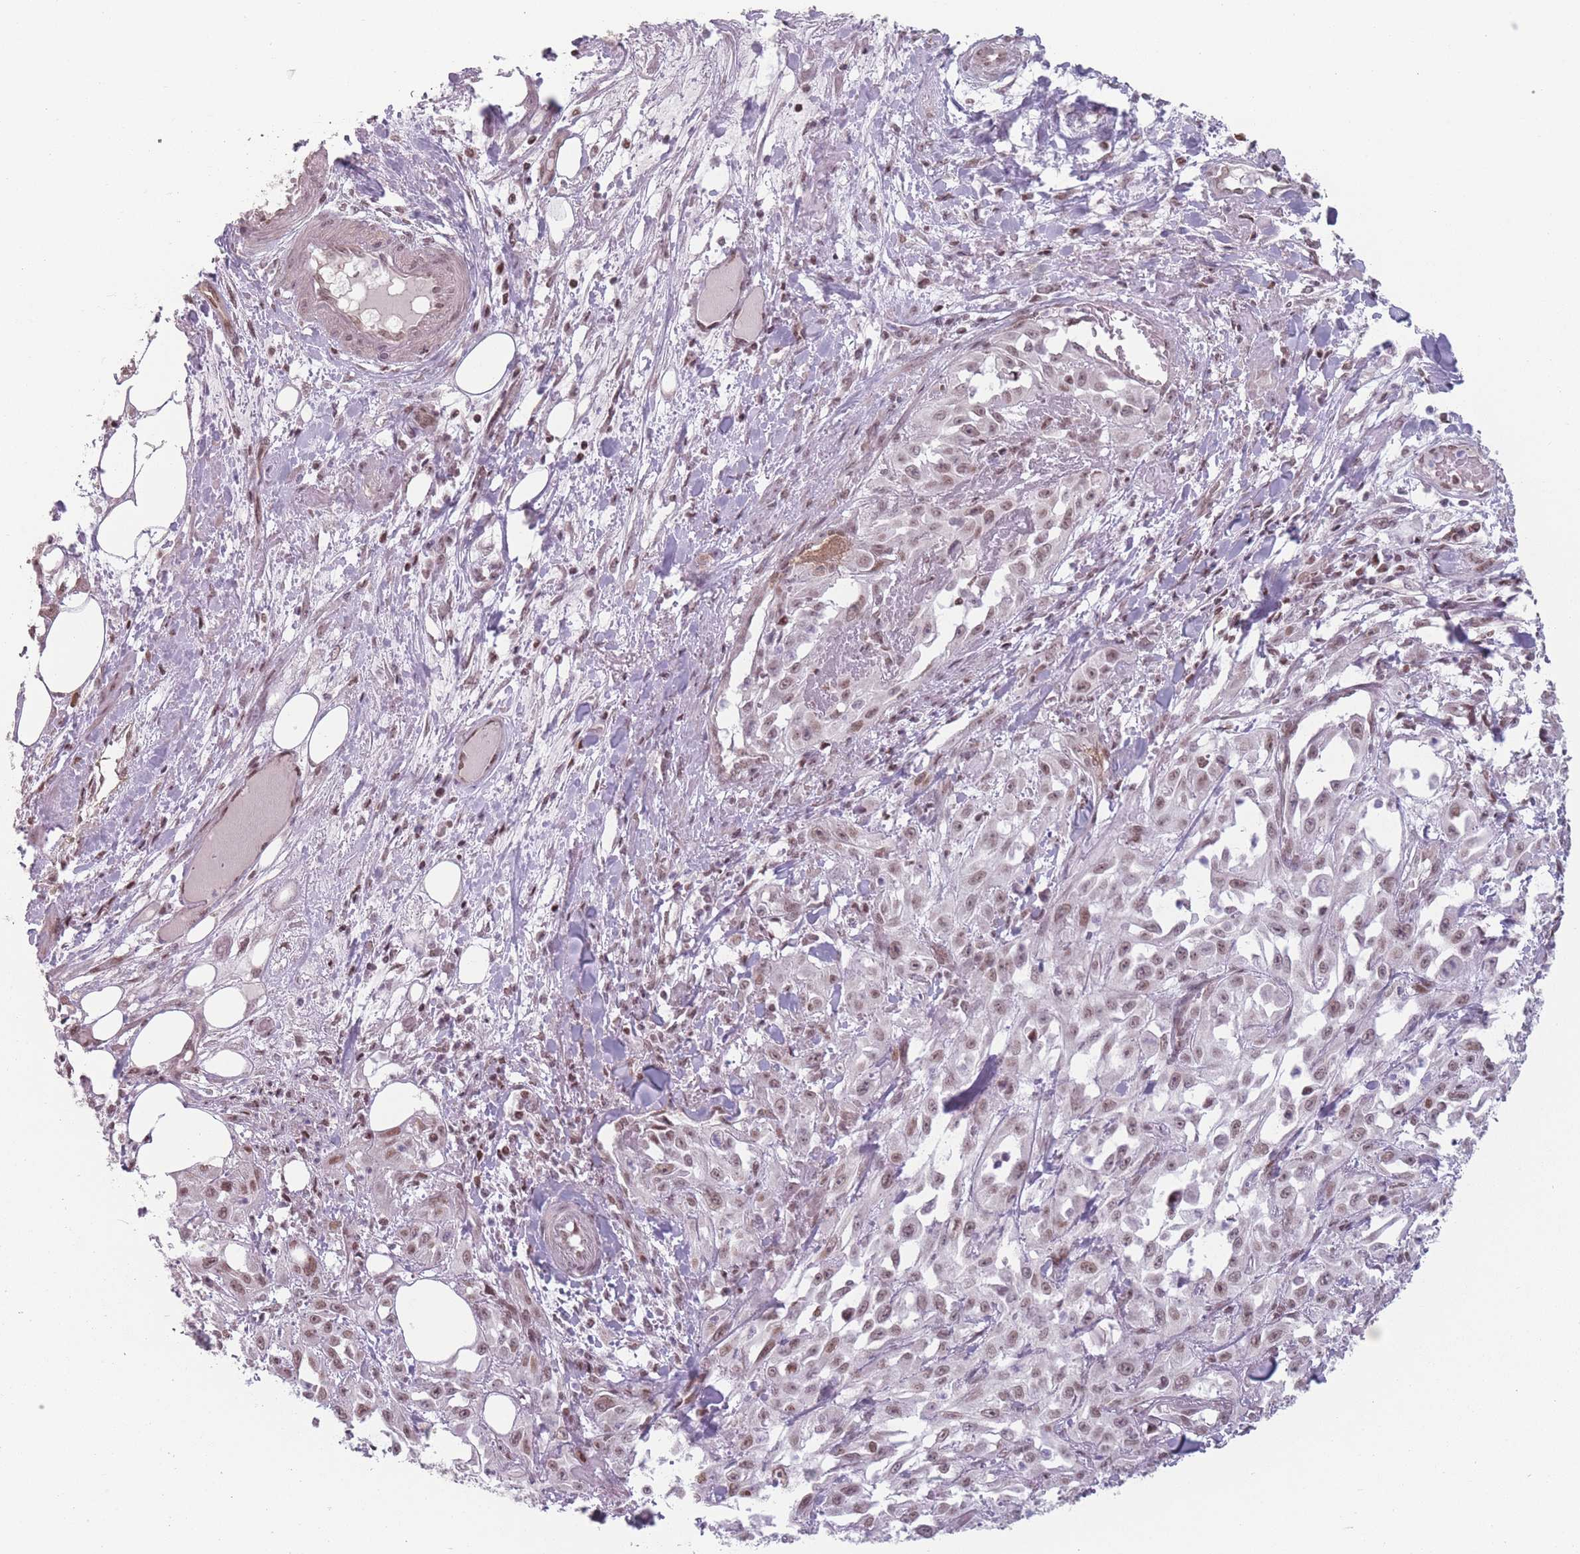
{"staining": {"intensity": "weak", "quantity": ">75%", "location": "nuclear"}, "tissue": "skin cancer", "cell_type": "Tumor cells", "image_type": "cancer", "snomed": [{"axis": "morphology", "description": "Squamous cell carcinoma, NOS"}, {"axis": "morphology", "description": "Squamous cell carcinoma, metastatic, NOS"}, {"axis": "topography", "description": "Skin"}, {"axis": "topography", "description": "Lymph node"}], "caption": "Immunohistochemistry (IHC) micrograph of skin cancer stained for a protein (brown), which demonstrates low levels of weak nuclear positivity in approximately >75% of tumor cells.", "gene": "SH3BGRL2", "patient": {"sex": "male", "age": 75}}